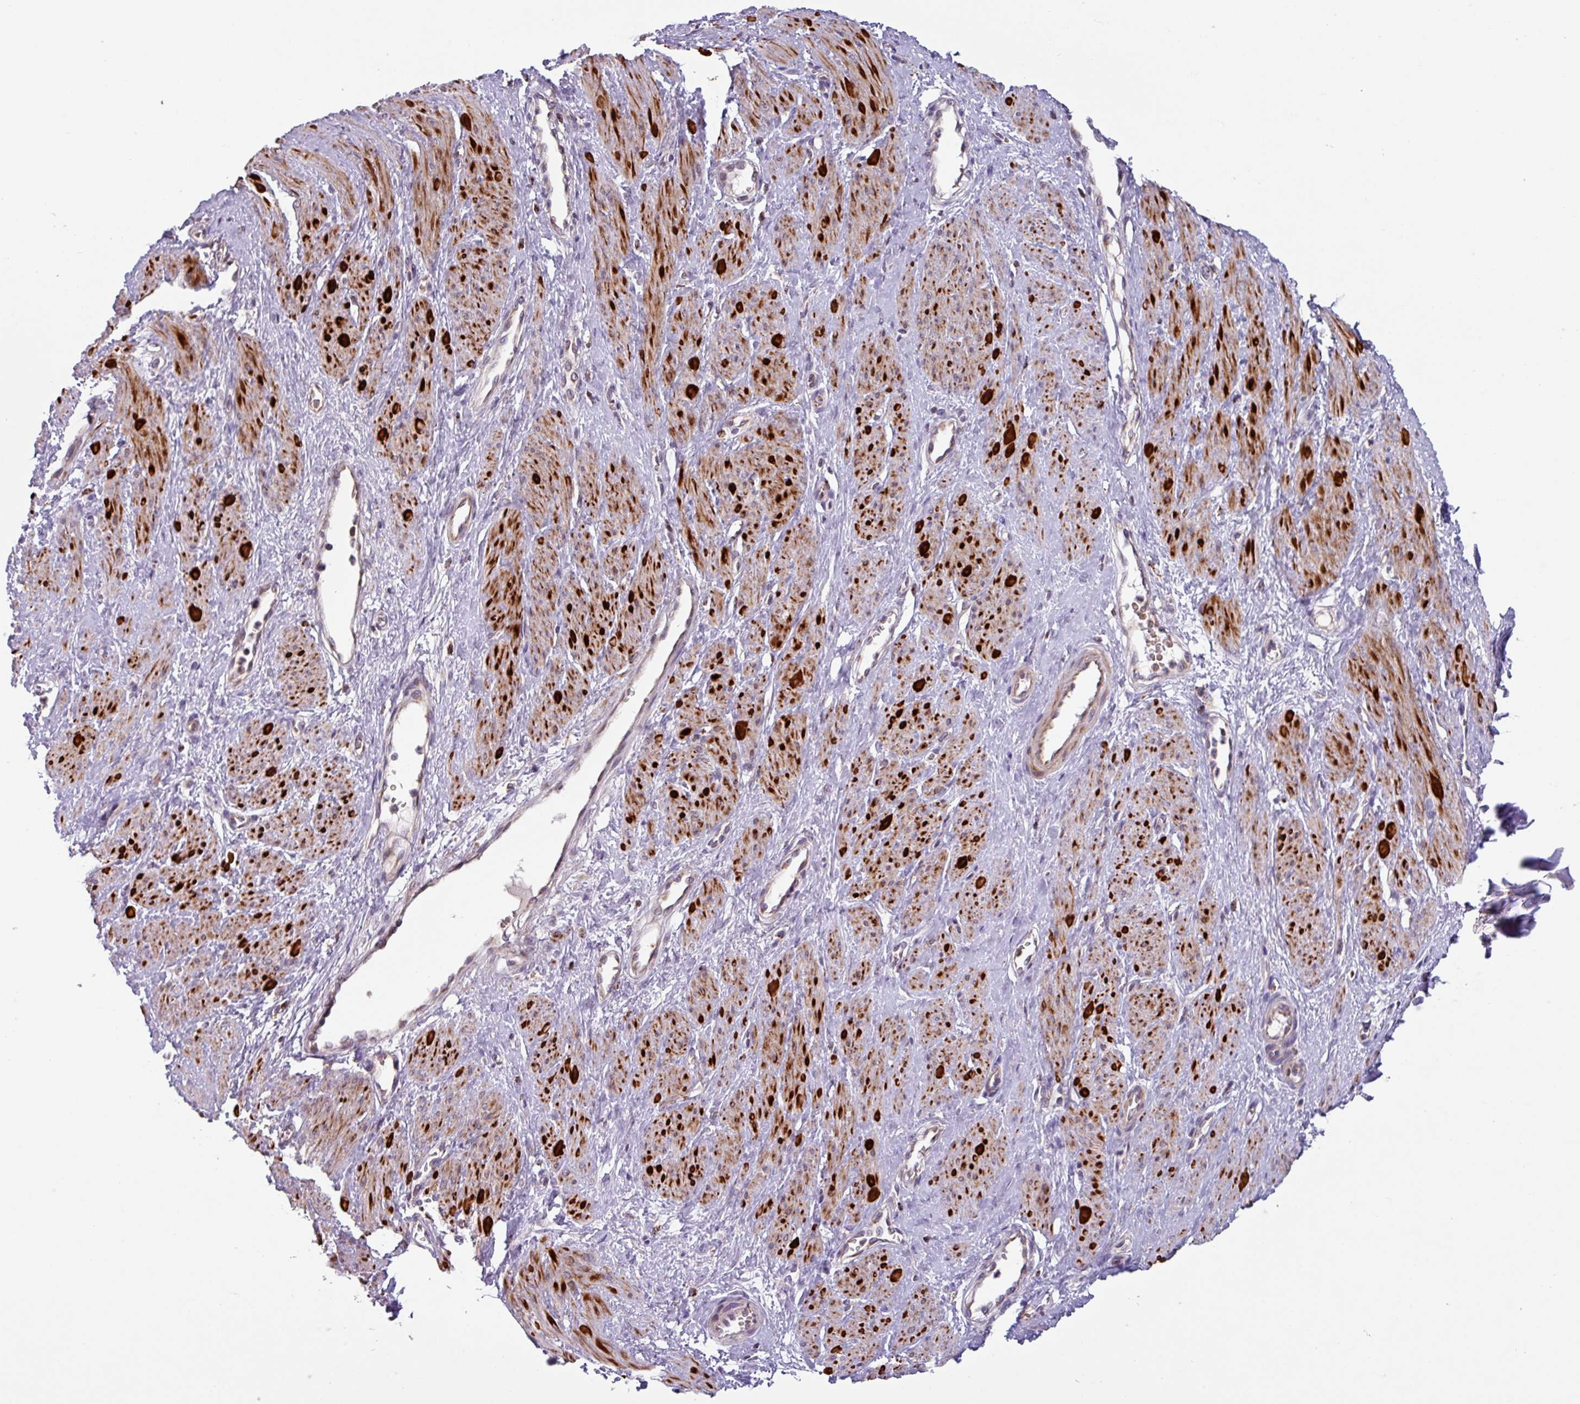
{"staining": {"intensity": "strong", "quantity": ">75%", "location": "cytoplasmic/membranous"}, "tissue": "smooth muscle", "cell_type": "Smooth muscle cells", "image_type": "normal", "snomed": [{"axis": "morphology", "description": "Normal tissue, NOS"}, {"axis": "topography", "description": "Smooth muscle"}, {"axis": "topography", "description": "Uterus"}], "caption": "The image displays immunohistochemical staining of unremarkable smooth muscle. There is strong cytoplasmic/membranous staining is seen in about >75% of smooth muscle cells.", "gene": "AKIRIN1", "patient": {"sex": "female", "age": 39}}